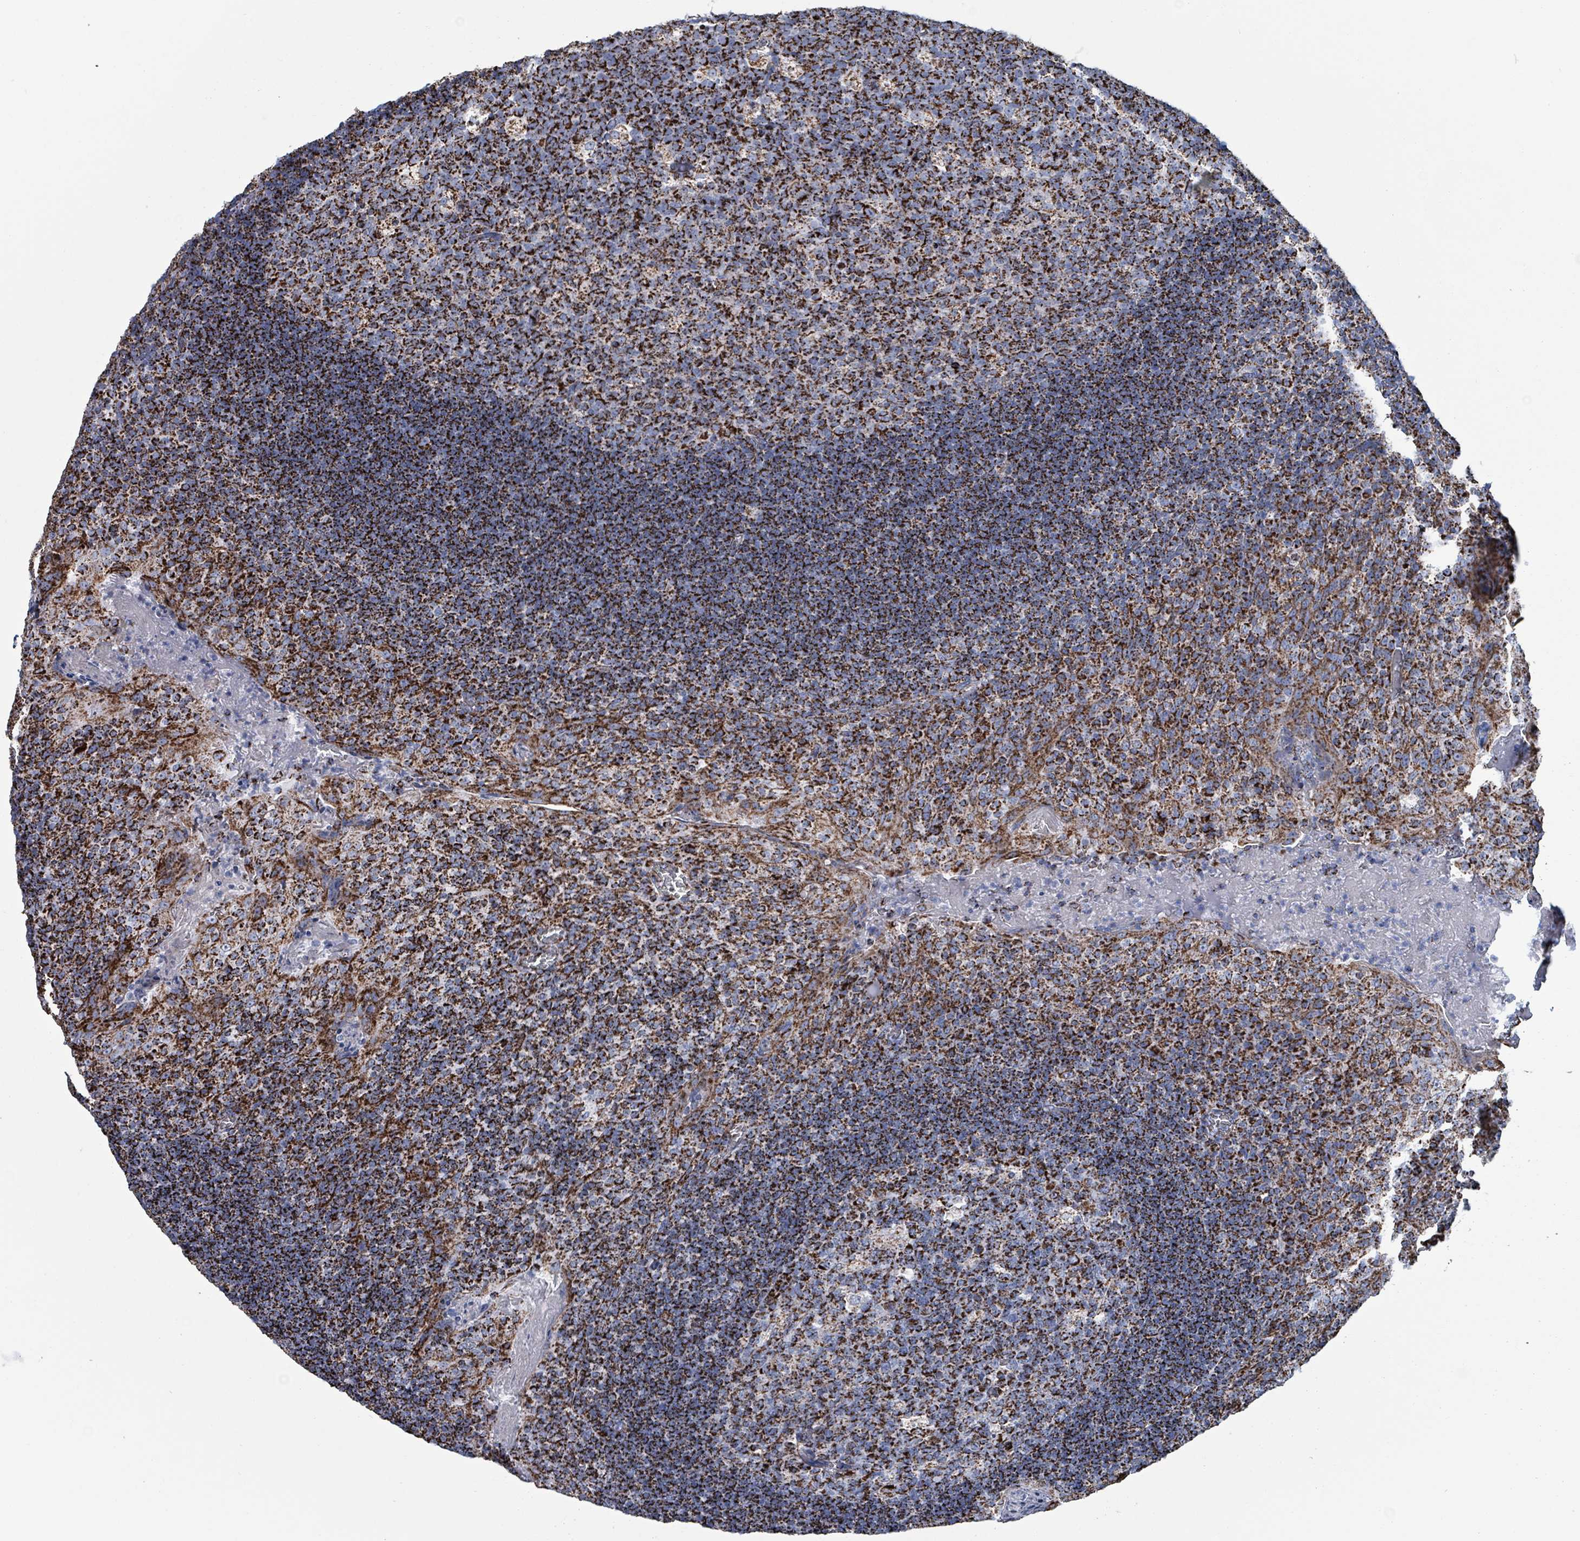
{"staining": {"intensity": "strong", "quantity": ">75%", "location": "cytoplasmic/membranous"}, "tissue": "tonsil", "cell_type": "Germinal center cells", "image_type": "normal", "snomed": [{"axis": "morphology", "description": "Normal tissue, NOS"}, {"axis": "topography", "description": "Tonsil"}], "caption": "Protein staining of benign tonsil demonstrates strong cytoplasmic/membranous positivity in approximately >75% of germinal center cells. The protein of interest is stained brown, and the nuclei are stained in blue (DAB (3,3'-diaminobenzidine) IHC with brightfield microscopy, high magnification).", "gene": "IDH3B", "patient": {"sex": "male", "age": 17}}